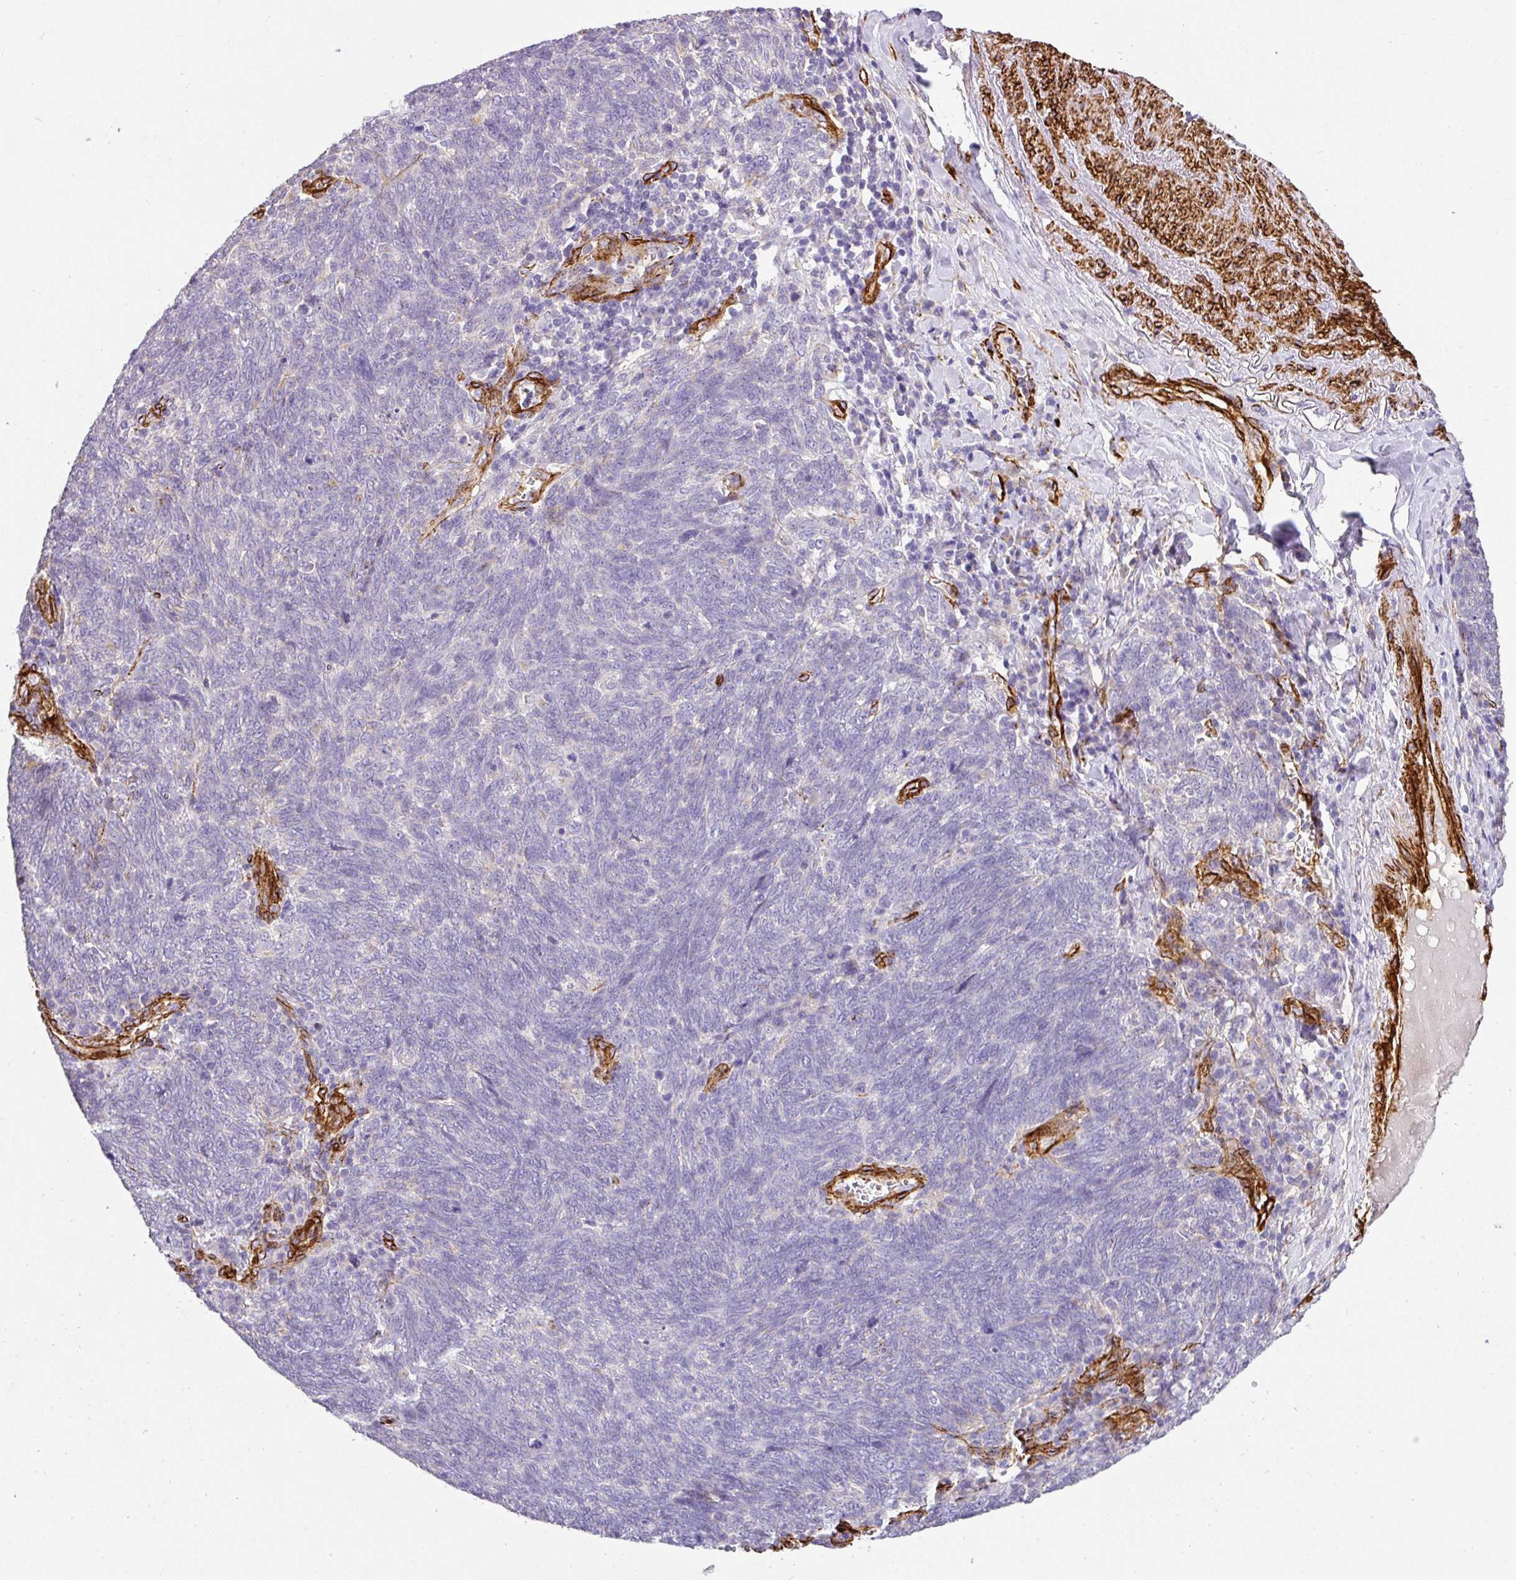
{"staining": {"intensity": "negative", "quantity": "none", "location": "none"}, "tissue": "lung cancer", "cell_type": "Tumor cells", "image_type": "cancer", "snomed": [{"axis": "morphology", "description": "Squamous cell carcinoma, NOS"}, {"axis": "topography", "description": "Lung"}], "caption": "IHC histopathology image of neoplastic tissue: human squamous cell carcinoma (lung) stained with DAB (3,3'-diaminobenzidine) demonstrates no significant protein staining in tumor cells. (Brightfield microscopy of DAB IHC at high magnification).", "gene": "SLC25A17", "patient": {"sex": "female", "age": 72}}